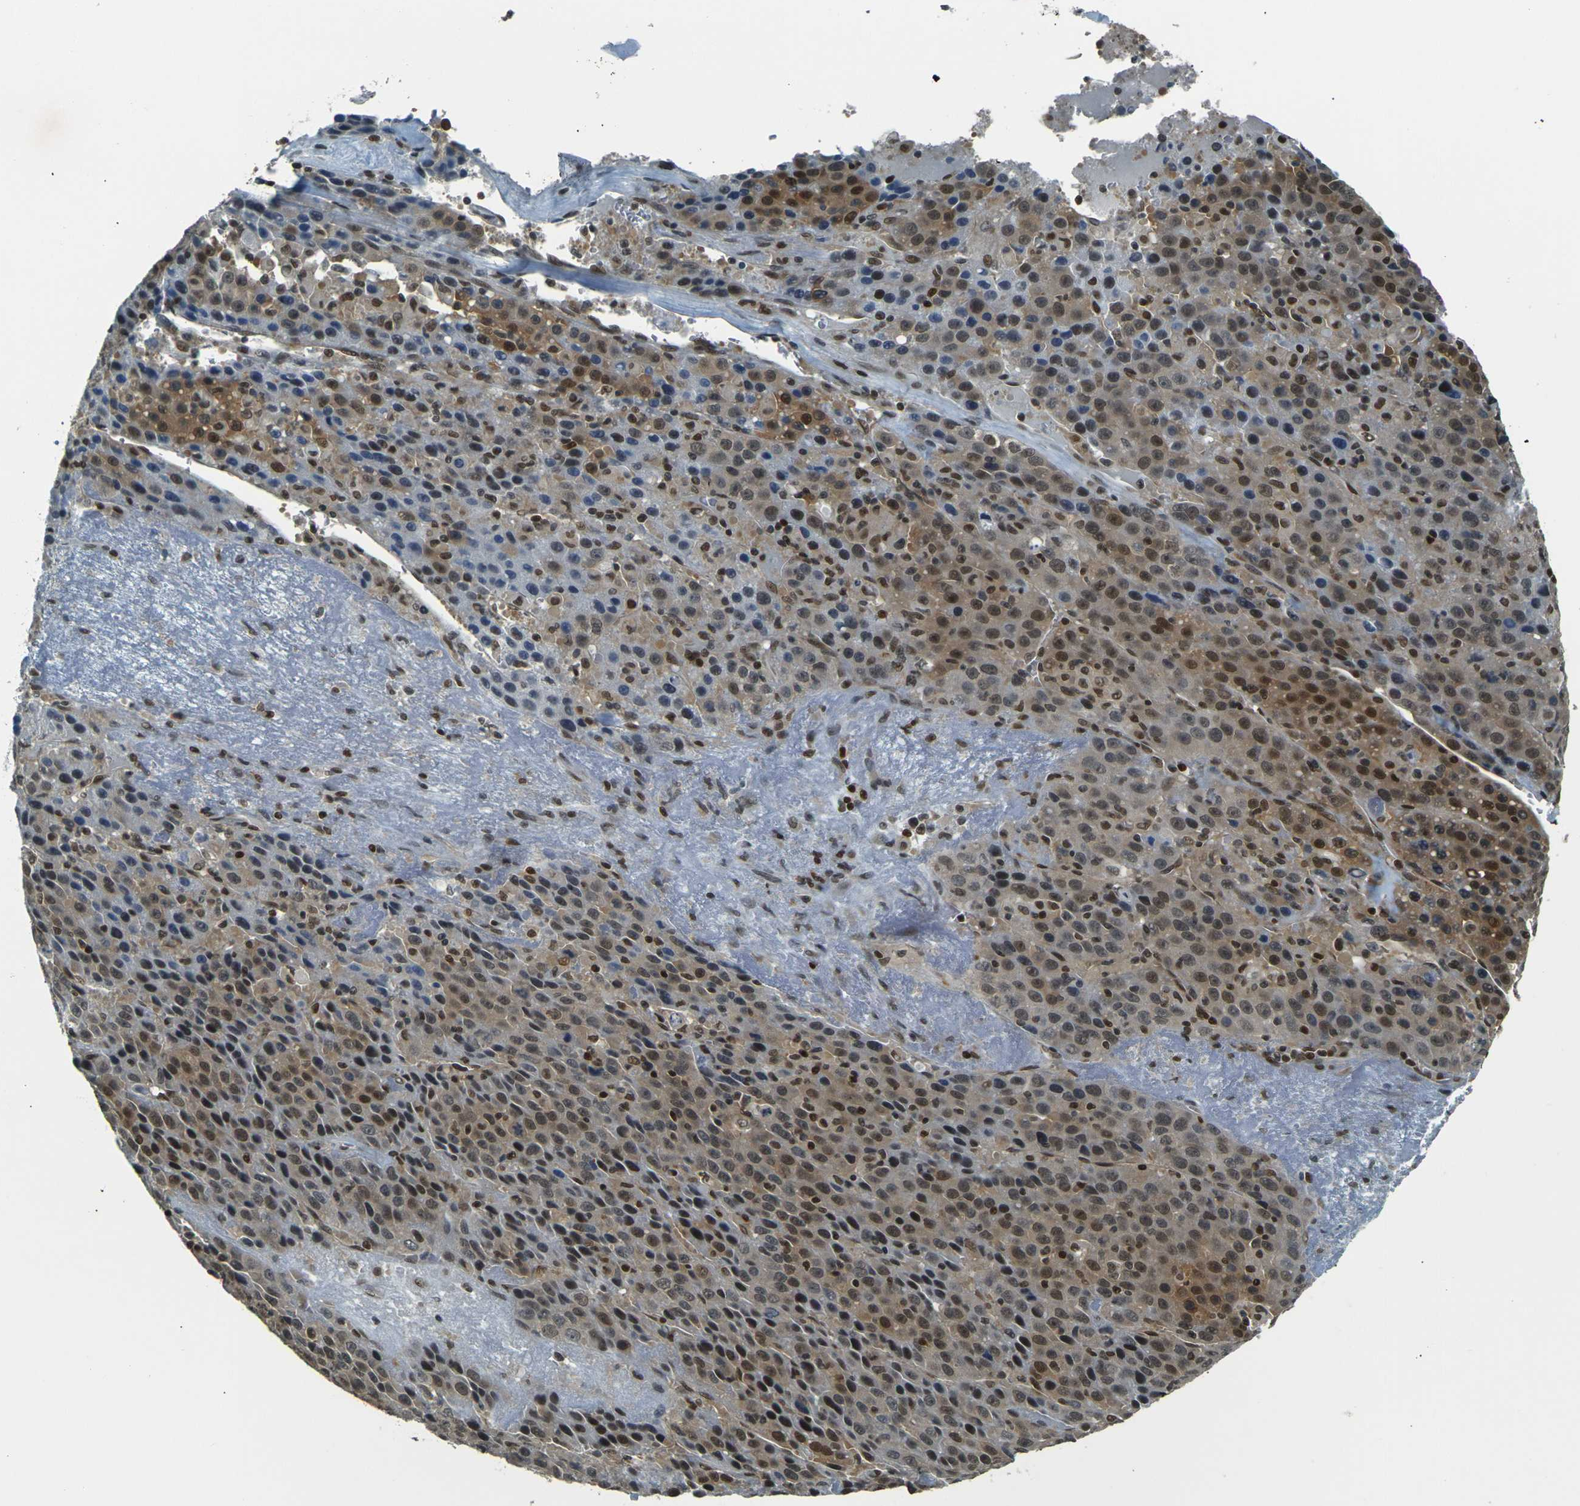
{"staining": {"intensity": "moderate", "quantity": ">75%", "location": "nuclear"}, "tissue": "liver cancer", "cell_type": "Tumor cells", "image_type": "cancer", "snomed": [{"axis": "morphology", "description": "Carcinoma, Hepatocellular, NOS"}, {"axis": "topography", "description": "Liver"}], "caption": "Hepatocellular carcinoma (liver) tissue shows moderate nuclear staining in about >75% of tumor cells, visualized by immunohistochemistry.", "gene": "NHEJ1", "patient": {"sex": "female", "age": 53}}